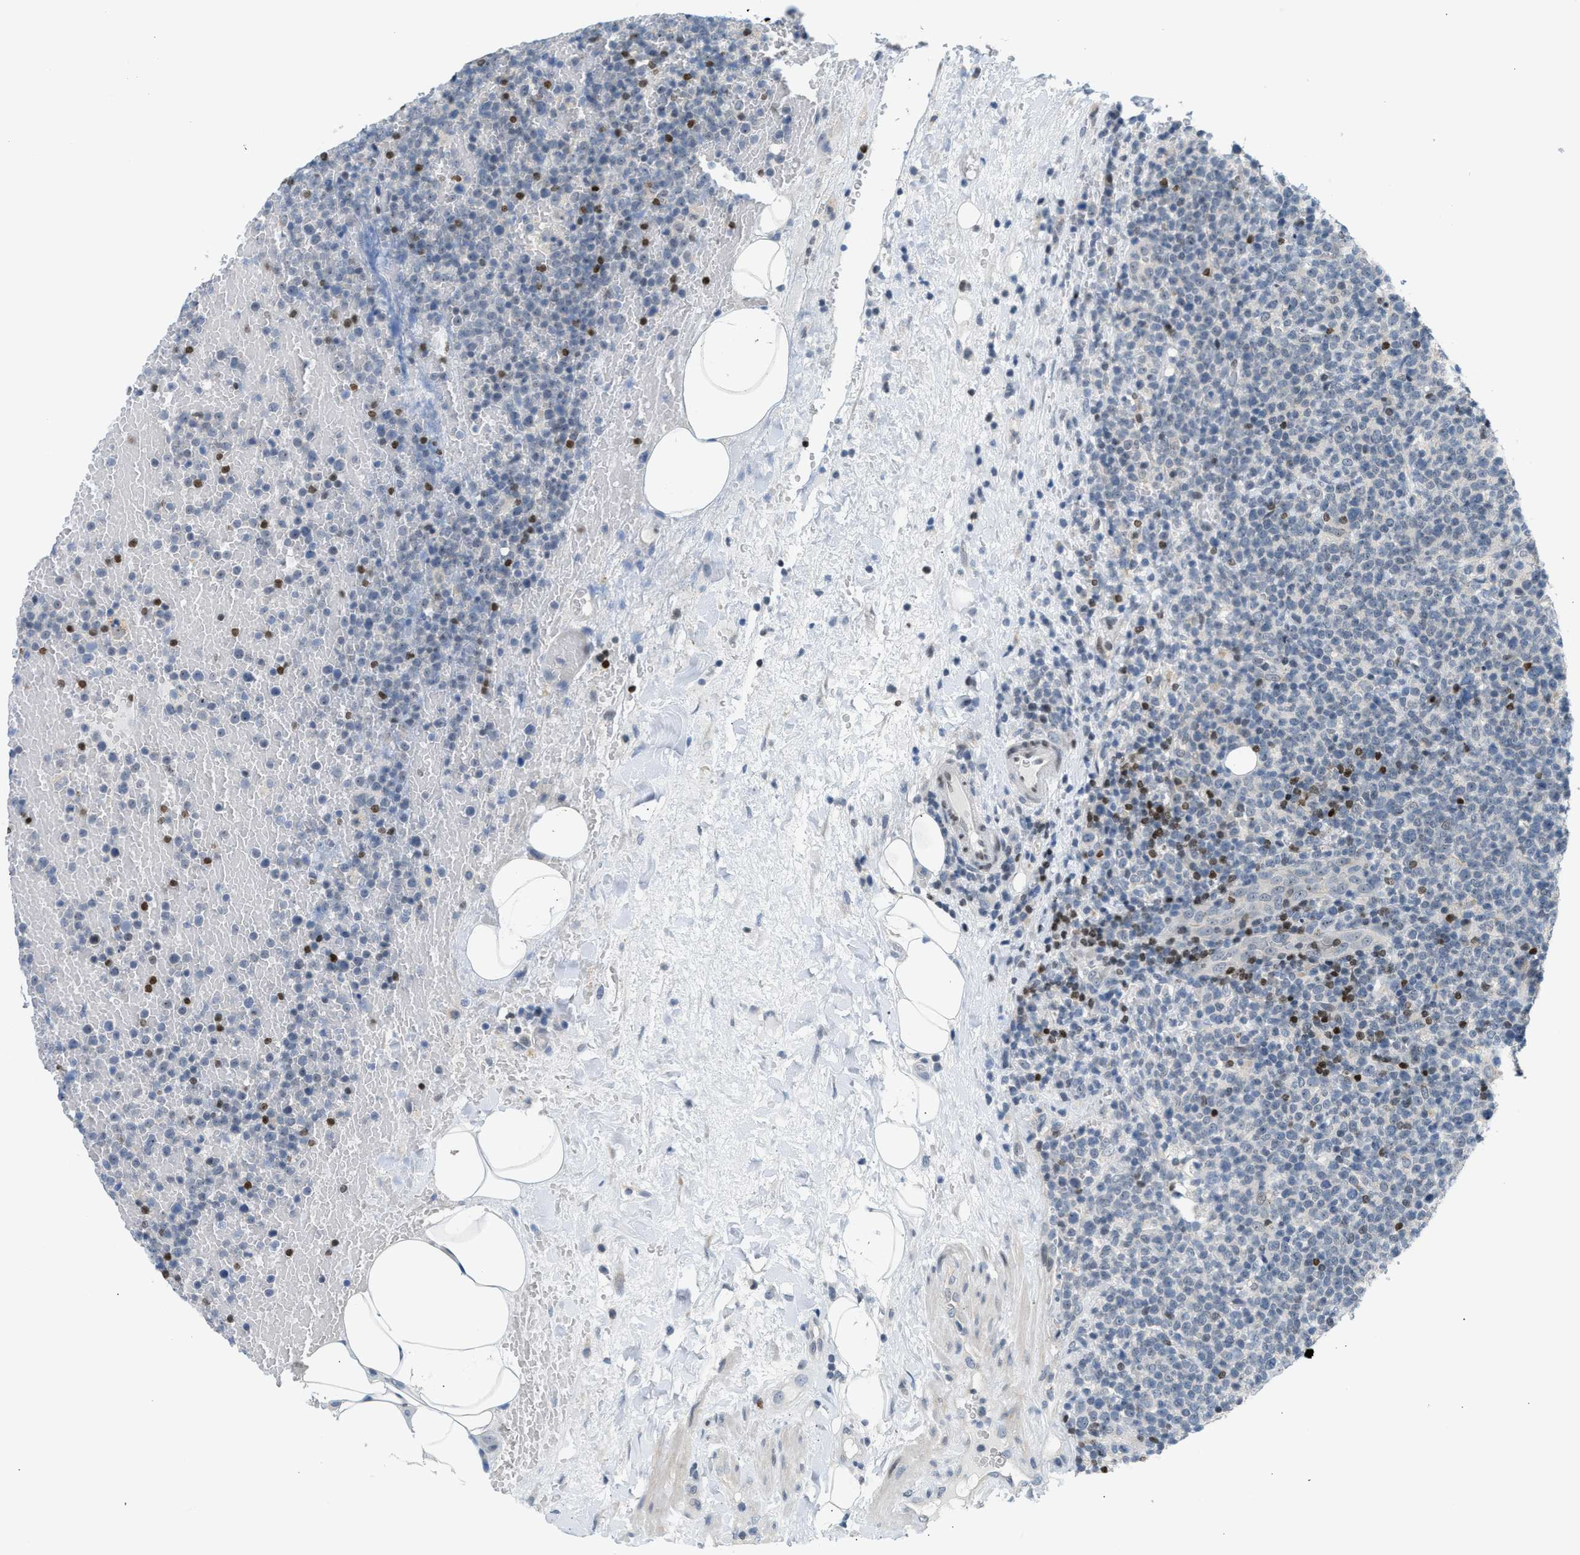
{"staining": {"intensity": "negative", "quantity": "none", "location": "none"}, "tissue": "lymphoma", "cell_type": "Tumor cells", "image_type": "cancer", "snomed": [{"axis": "morphology", "description": "Malignant lymphoma, non-Hodgkin's type, High grade"}, {"axis": "topography", "description": "Lymph node"}], "caption": "Malignant lymphoma, non-Hodgkin's type (high-grade) was stained to show a protein in brown. There is no significant staining in tumor cells.", "gene": "NPS", "patient": {"sex": "male", "age": 61}}